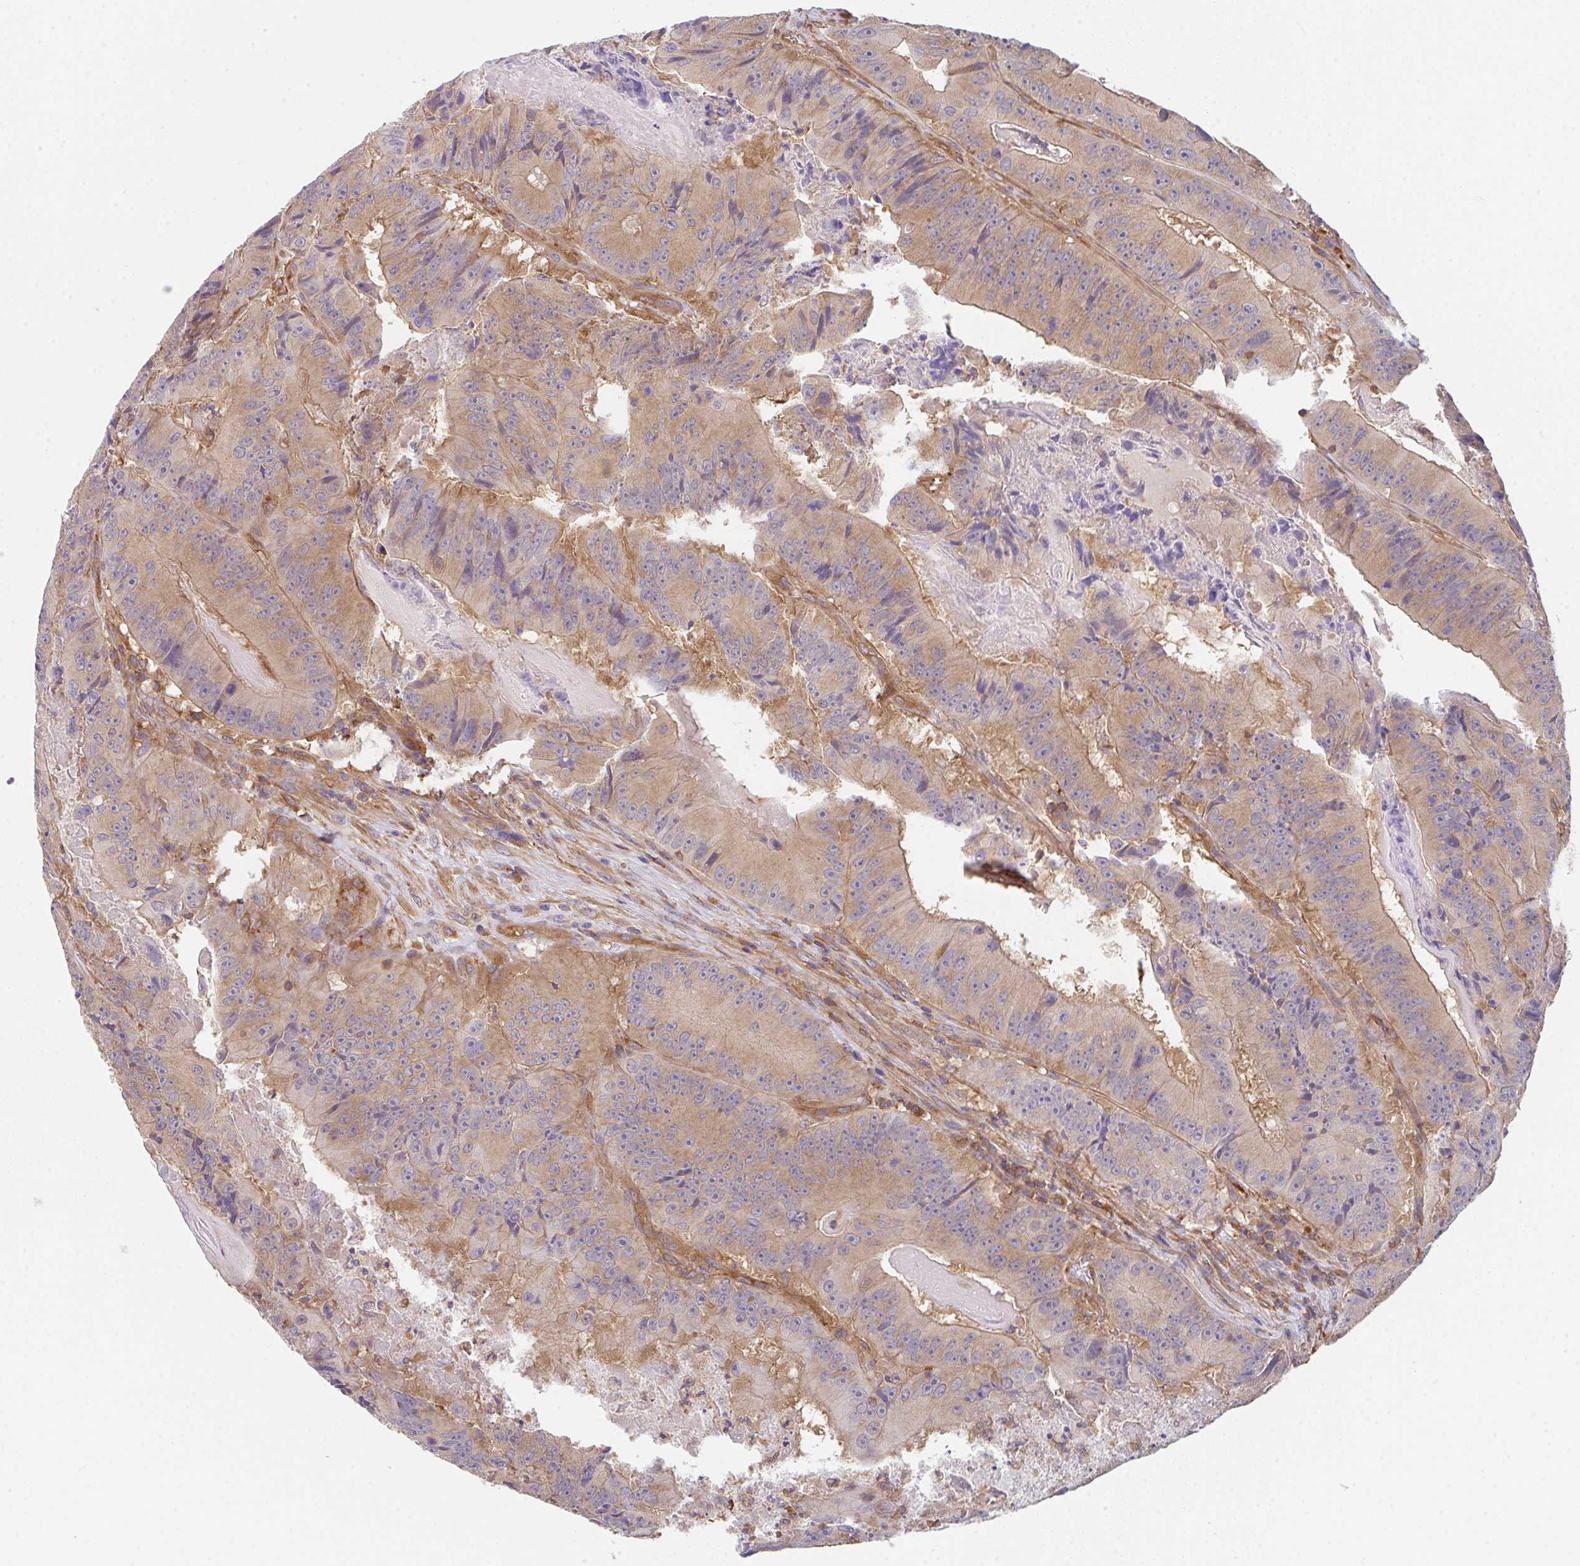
{"staining": {"intensity": "moderate", "quantity": "25%-75%", "location": "cytoplasmic/membranous"}, "tissue": "colorectal cancer", "cell_type": "Tumor cells", "image_type": "cancer", "snomed": [{"axis": "morphology", "description": "Adenocarcinoma, NOS"}, {"axis": "topography", "description": "Colon"}], "caption": "Protein expression analysis of colorectal cancer (adenocarcinoma) shows moderate cytoplasmic/membranous expression in about 25%-75% of tumor cells.", "gene": "TMEM229A", "patient": {"sex": "female", "age": 86}}